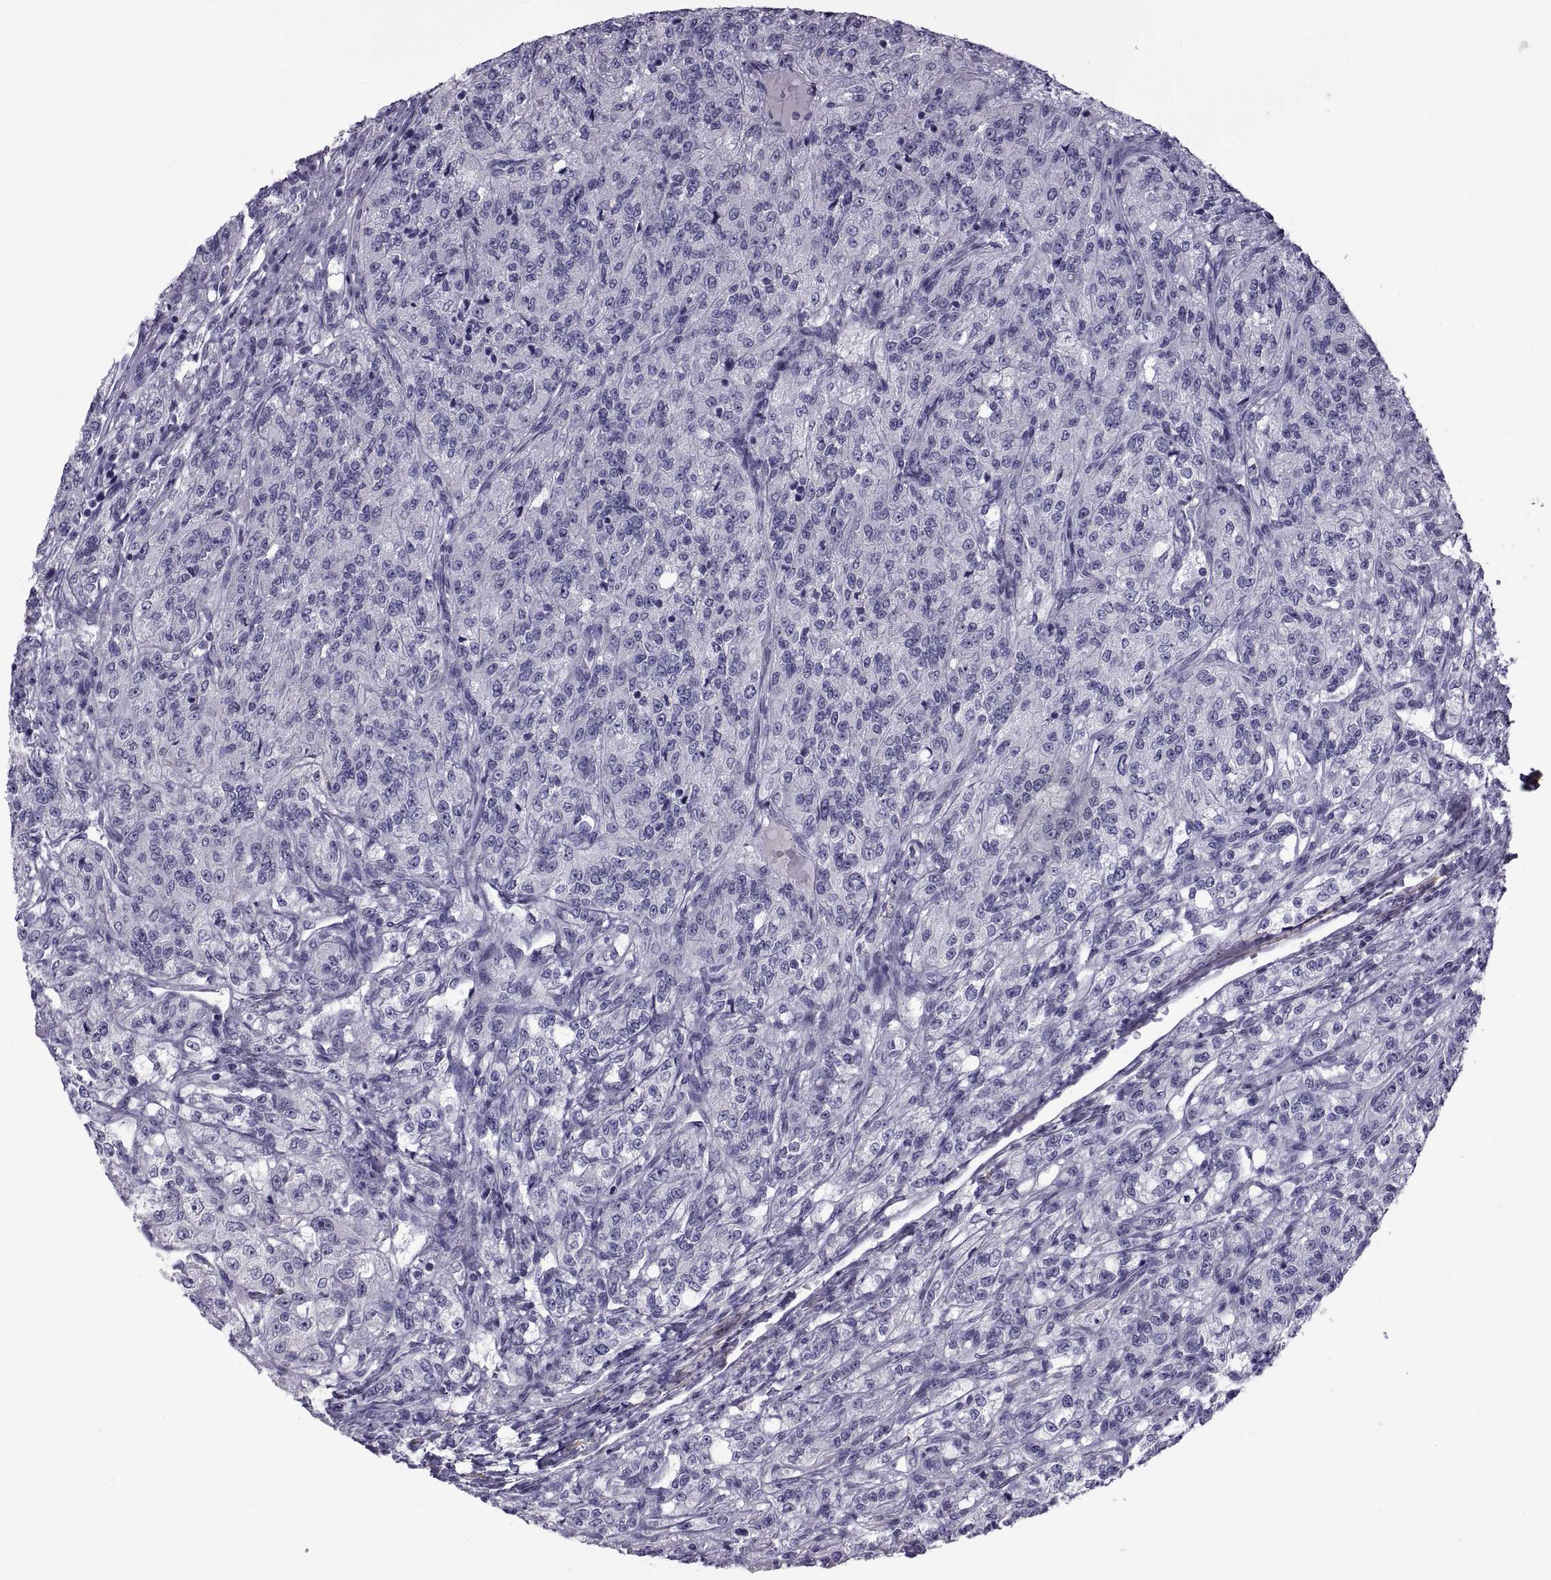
{"staining": {"intensity": "negative", "quantity": "none", "location": "none"}, "tissue": "renal cancer", "cell_type": "Tumor cells", "image_type": "cancer", "snomed": [{"axis": "morphology", "description": "Adenocarcinoma, NOS"}, {"axis": "topography", "description": "Kidney"}], "caption": "The micrograph demonstrates no significant staining in tumor cells of renal cancer.", "gene": "MAGEB1", "patient": {"sex": "female", "age": 63}}